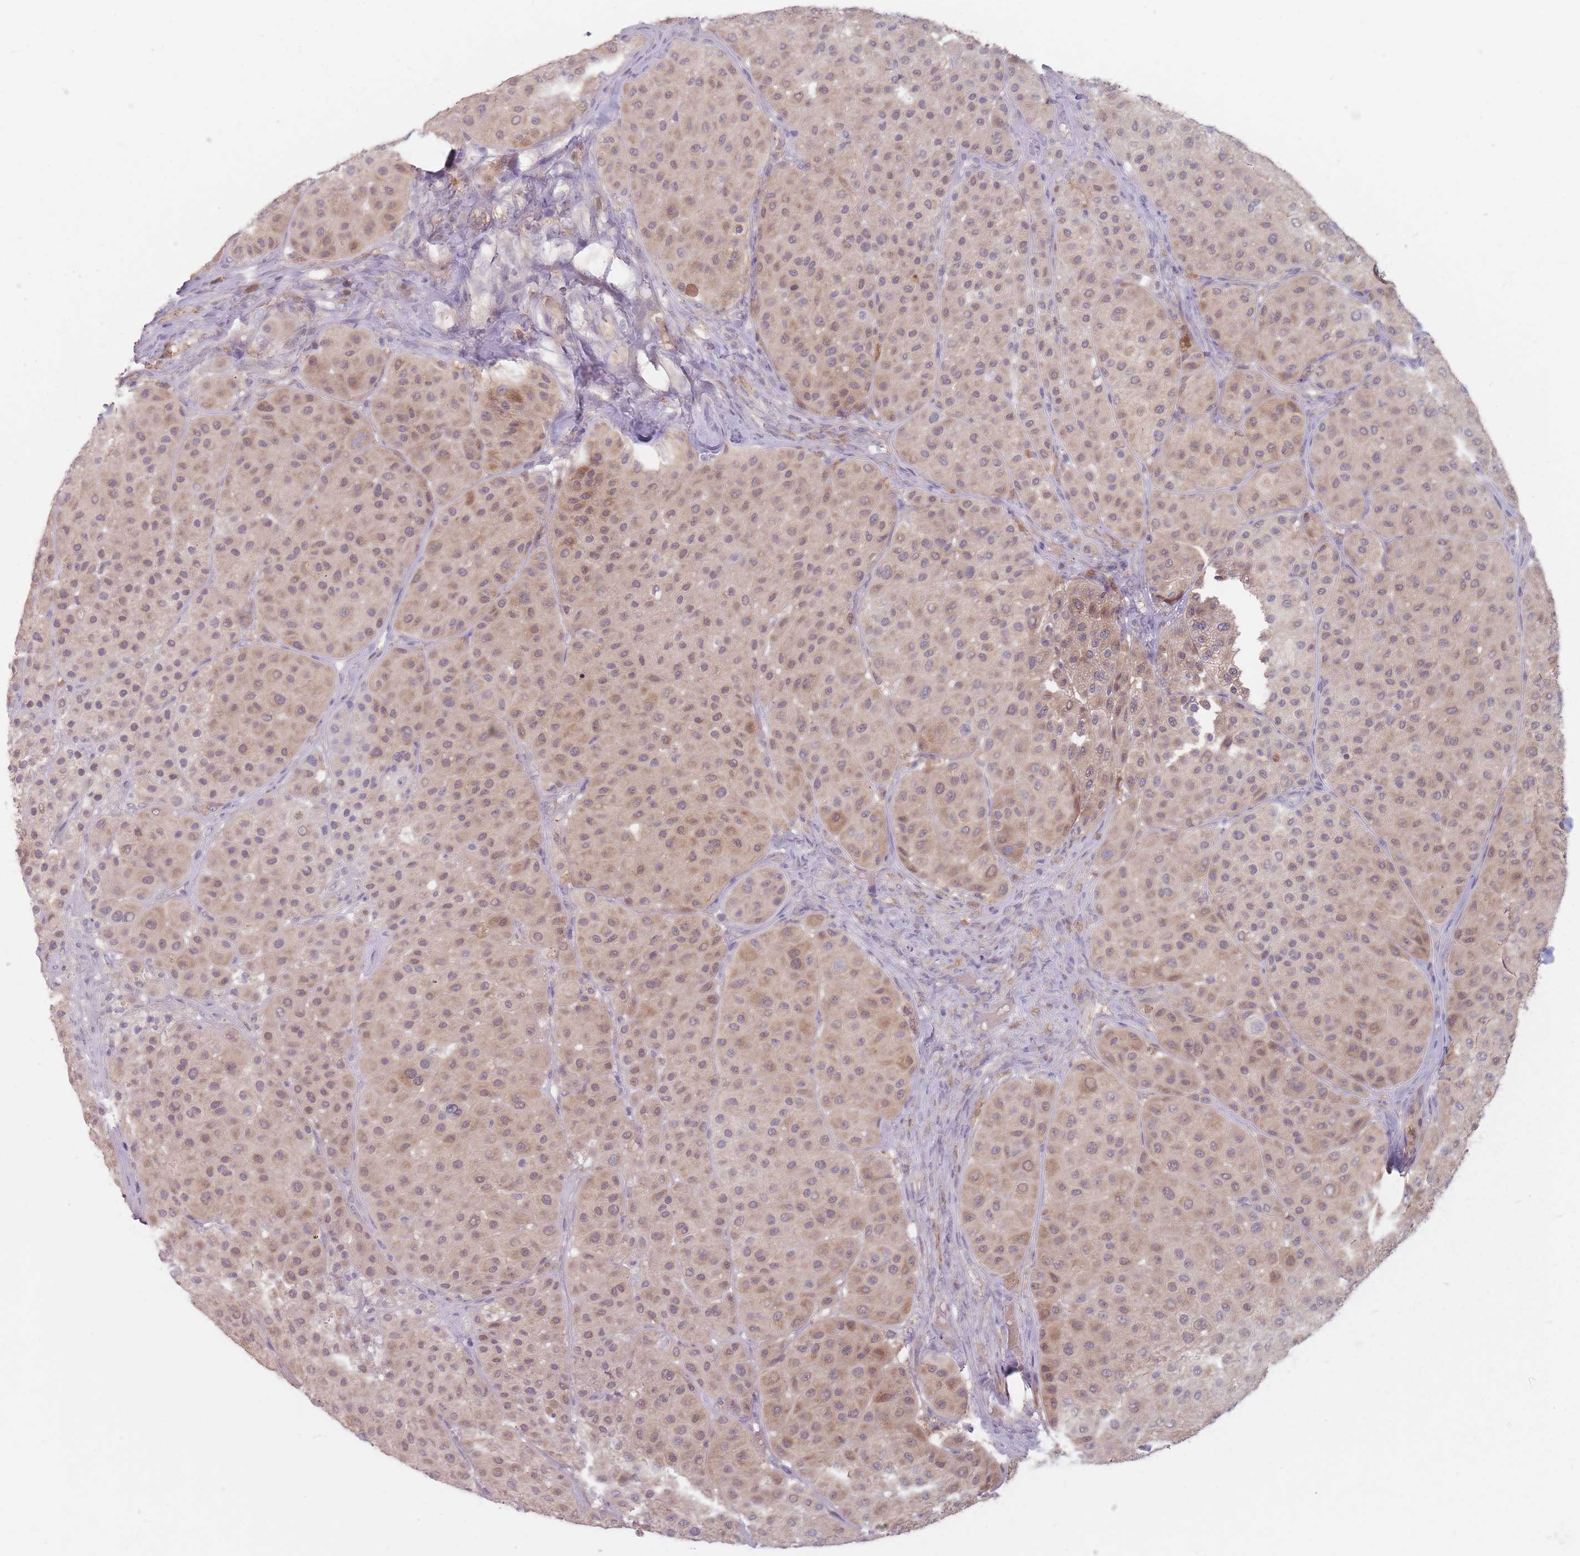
{"staining": {"intensity": "weak", "quantity": "25%-75%", "location": "cytoplasmic/membranous"}, "tissue": "melanoma", "cell_type": "Tumor cells", "image_type": "cancer", "snomed": [{"axis": "morphology", "description": "Malignant melanoma, Metastatic site"}, {"axis": "topography", "description": "Smooth muscle"}], "caption": "Human malignant melanoma (metastatic site) stained with a protein marker reveals weak staining in tumor cells.", "gene": "NAXE", "patient": {"sex": "male", "age": 41}}